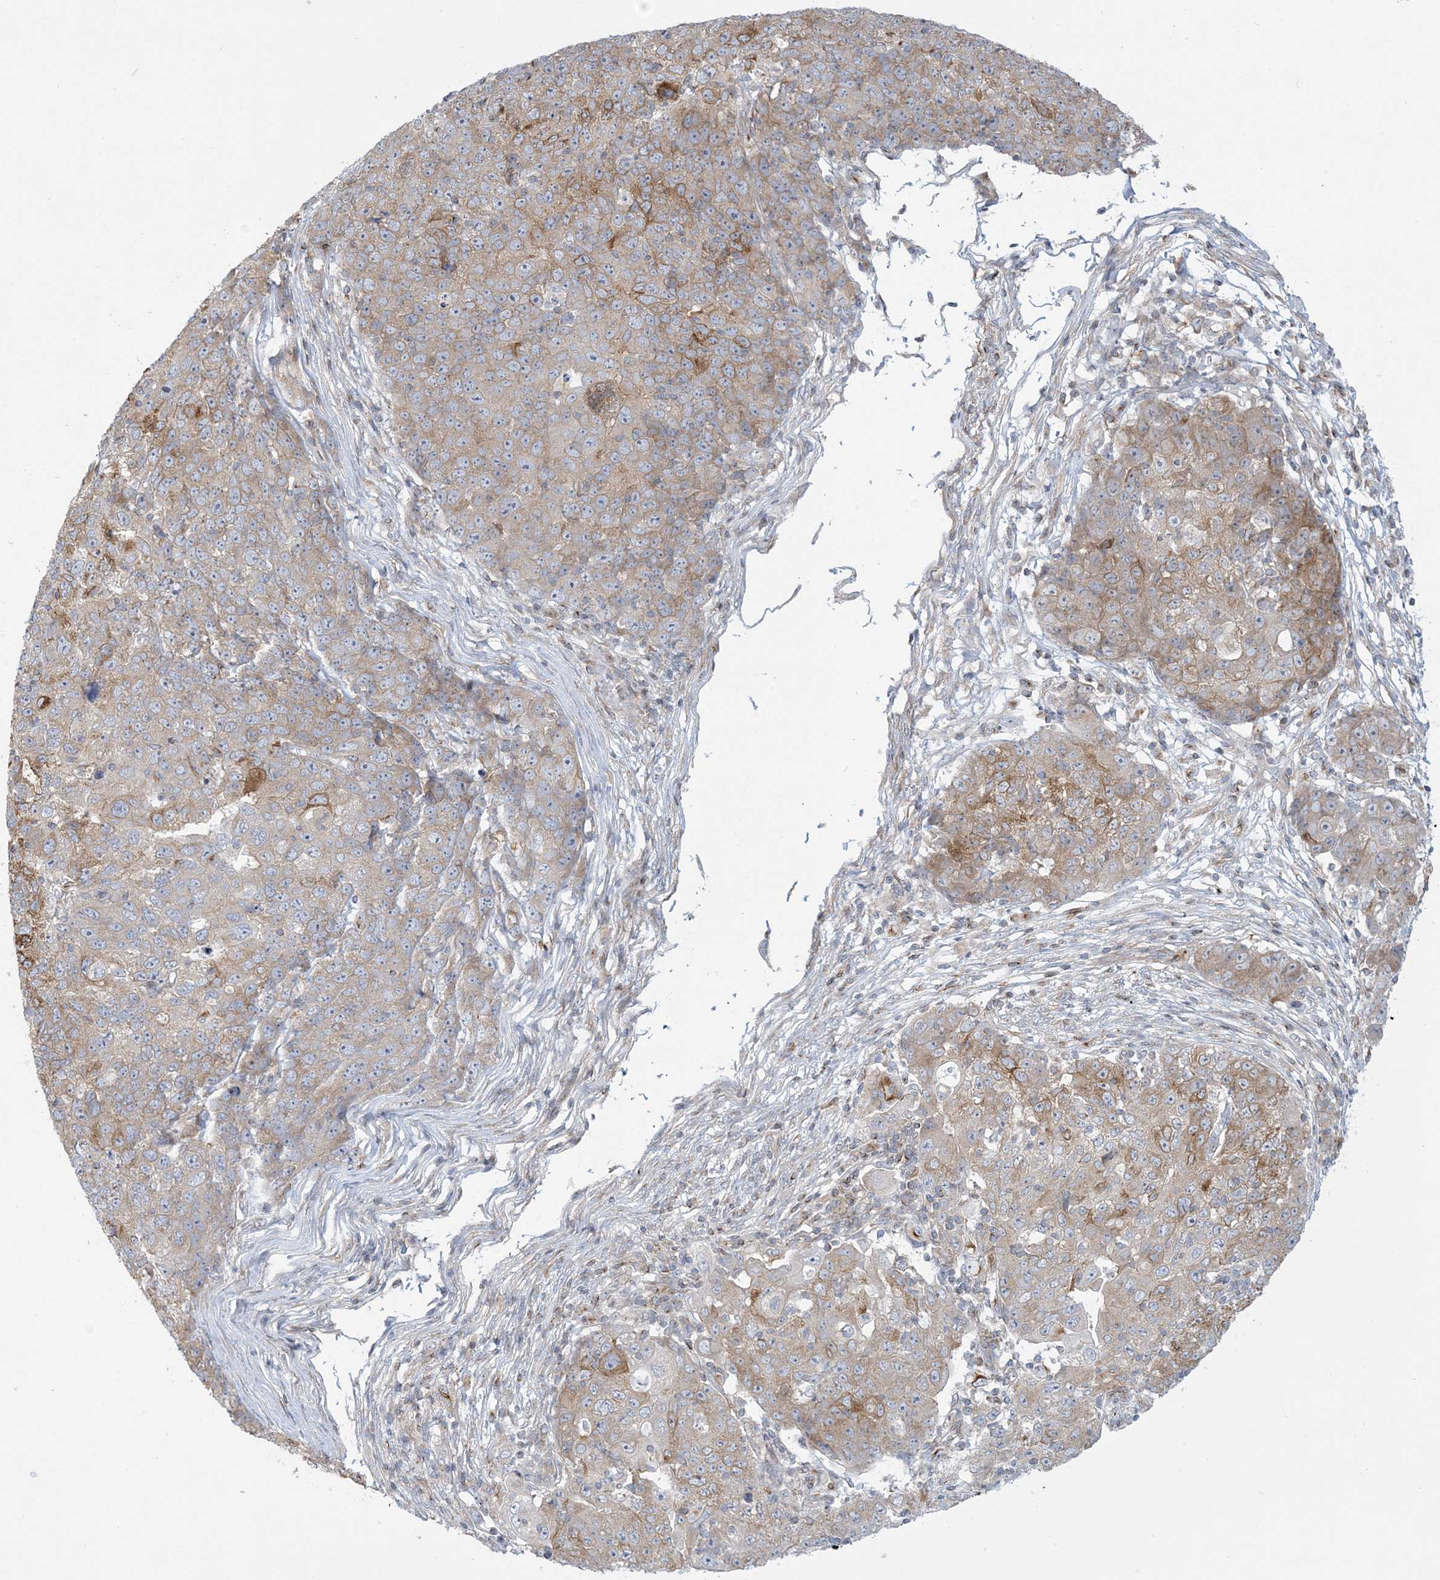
{"staining": {"intensity": "moderate", "quantity": "<25%", "location": "cytoplasmic/membranous"}, "tissue": "ovarian cancer", "cell_type": "Tumor cells", "image_type": "cancer", "snomed": [{"axis": "morphology", "description": "Carcinoma, endometroid"}, {"axis": "topography", "description": "Ovary"}], "caption": "Ovarian cancer stained with a protein marker displays moderate staining in tumor cells.", "gene": "SLAMF9", "patient": {"sex": "female", "age": 42}}